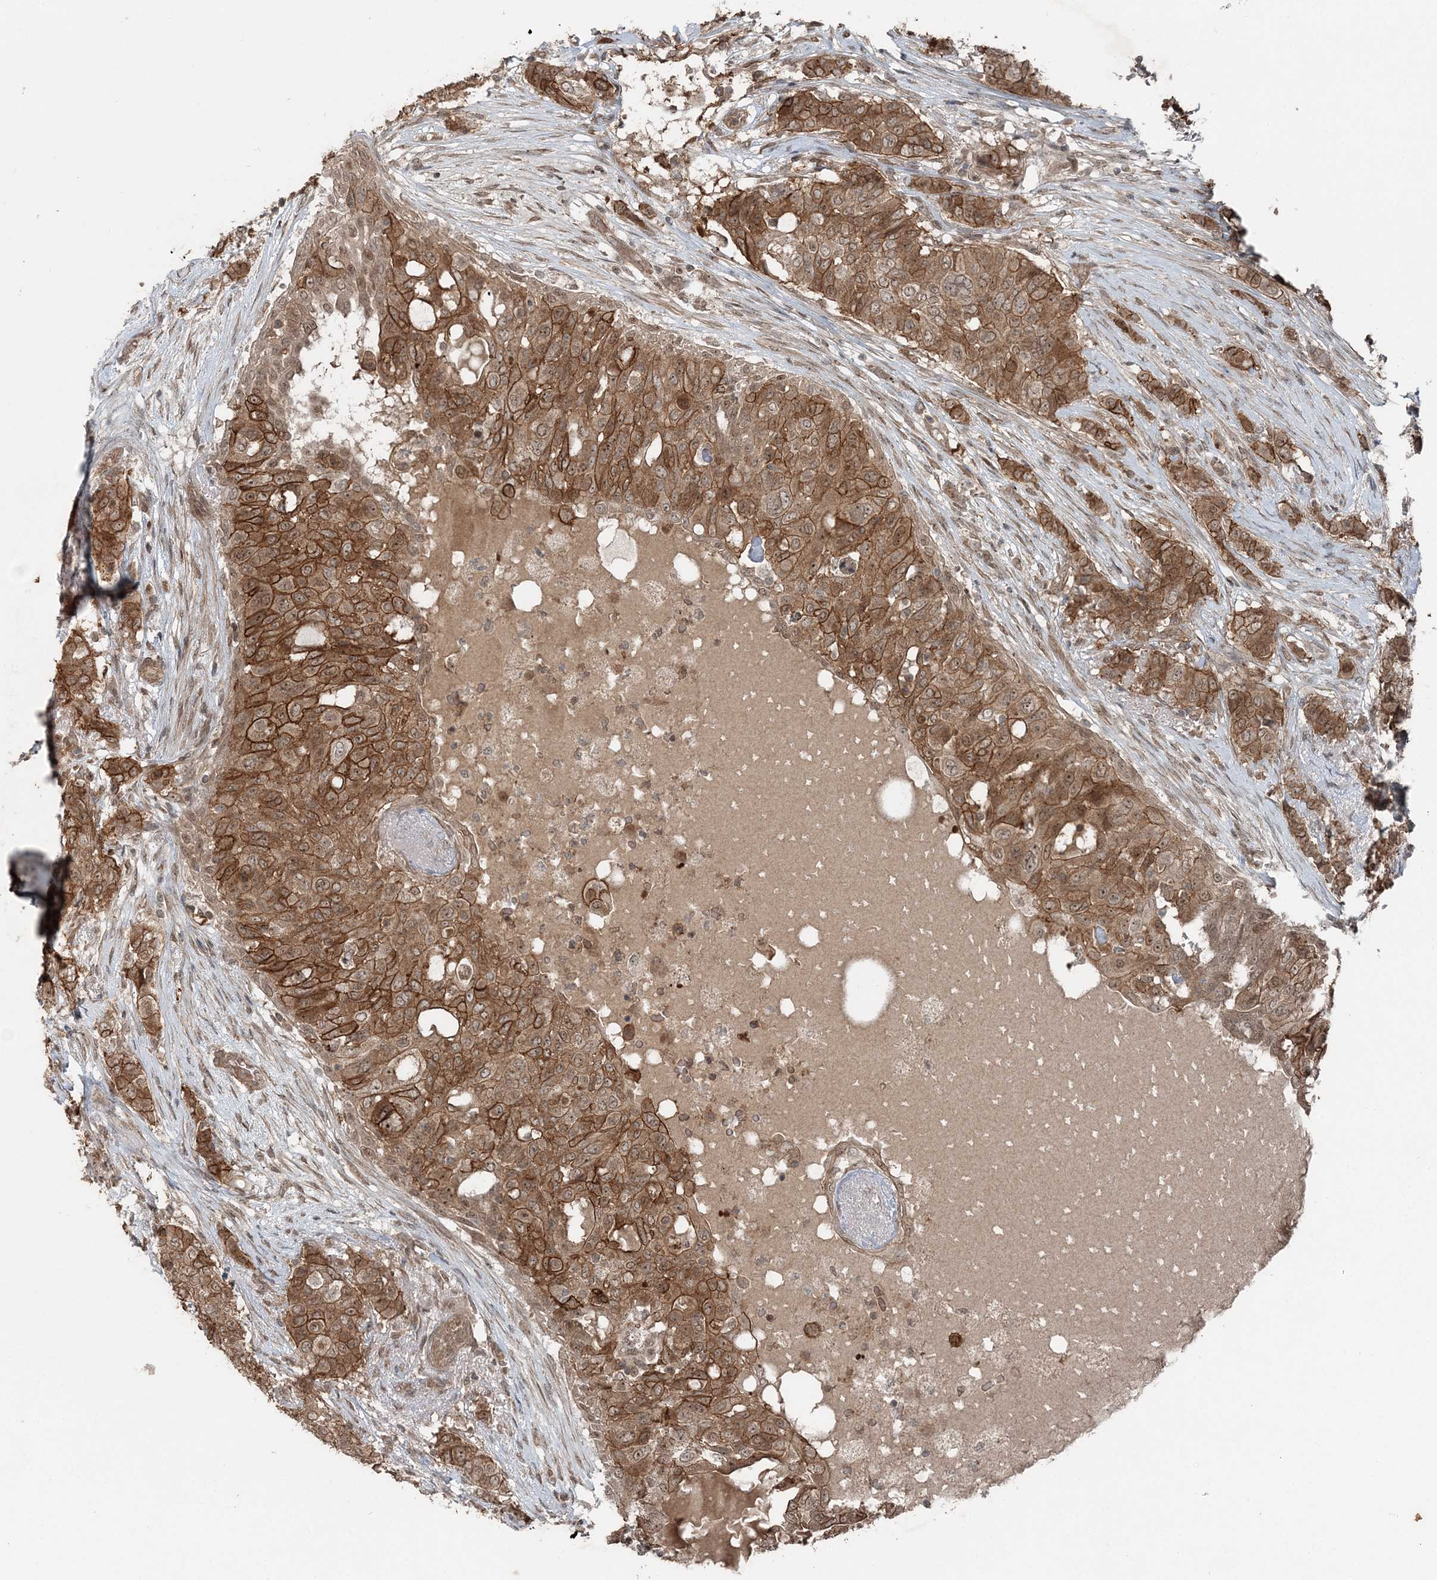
{"staining": {"intensity": "moderate", "quantity": ">75%", "location": "cytoplasmic/membranous,nuclear"}, "tissue": "breast cancer", "cell_type": "Tumor cells", "image_type": "cancer", "snomed": [{"axis": "morphology", "description": "Lobular carcinoma"}, {"axis": "topography", "description": "Breast"}], "caption": "The immunohistochemical stain highlights moderate cytoplasmic/membranous and nuclear expression in tumor cells of breast cancer tissue.", "gene": "FBXL17", "patient": {"sex": "female", "age": 51}}